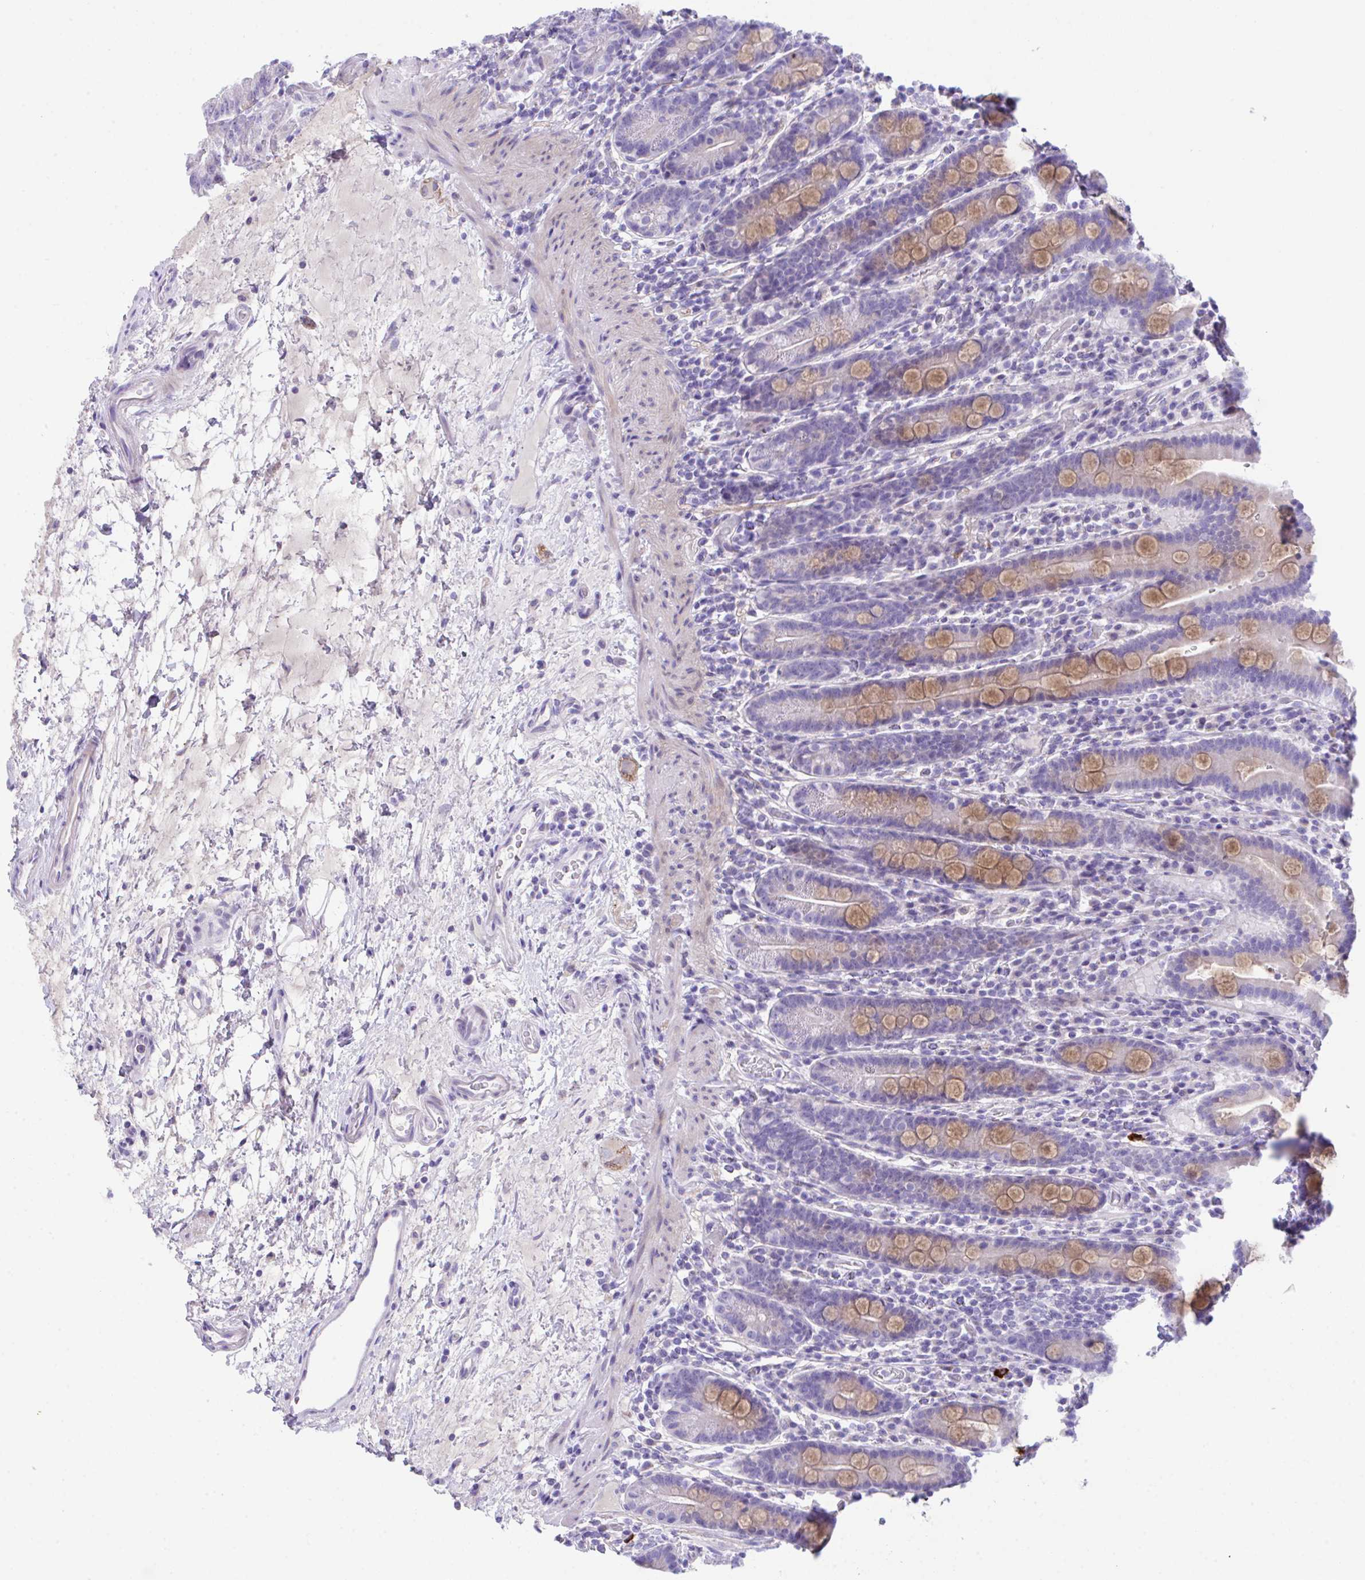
{"staining": {"intensity": "moderate", "quantity": "25%-75%", "location": "cytoplasmic/membranous"}, "tissue": "small intestine", "cell_type": "Glandular cells", "image_type": "normal", "snomed": [{"axis": "morphology", "description": "Normal tissue, NOS"}, {"axis": "topography", "description": "Small intestine"}], "caption": "This histopathology image demonstrates benign small intestine stained with immunohistochemistry (IHC) to label a protein in brown. The cytoplasmic/membranous of glandular cells show moderate positivity for the protein. Nuclei are counter-stained blue.", "gene": "SLC16A6", "patient": {"sex": "male", "age": 26}}